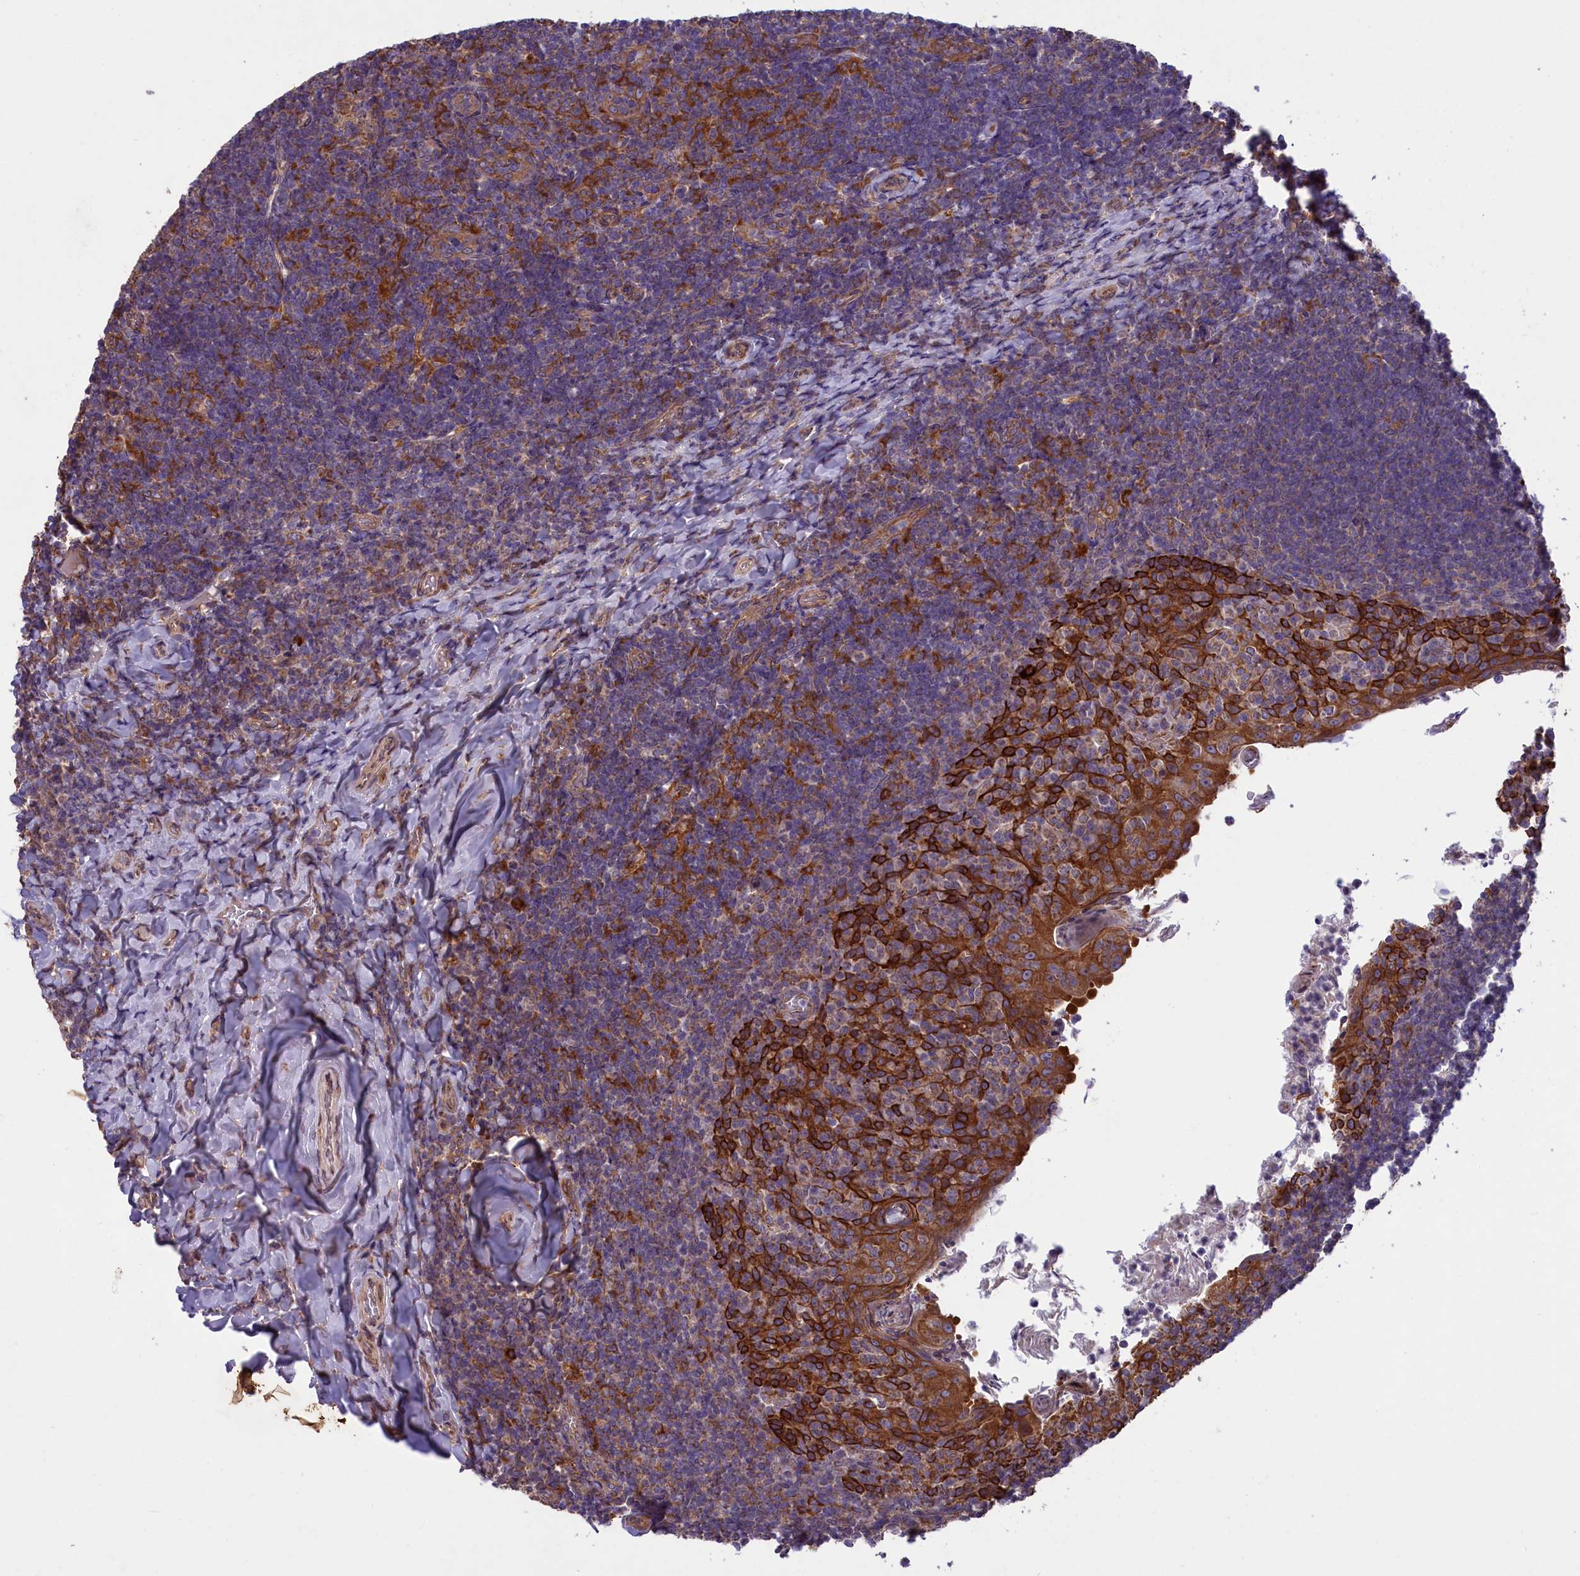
{"staining": {"intensity": "moderate", "quantity": ">75%", "location": "cytoplasmic/membranous"}, "tissue": "tonsil", "cell_type": "Germinal center cells", "image_type": "normal", "snomed": [{"axis": "morphology", "description": "Normal tissue, NOS"}, {"axis": "topography", "description": "Tonsil"}], "caption": "Immunohistochemistry (DAB (3,3'-diaminobenzidine)) staining of normal tonsil demonstrates moderate cytoplasmic/membranous protein staining in approximately >75% of germinal center cells.", "gene": "ACAD8", "patient": {"sex": "female", "age": 10}}